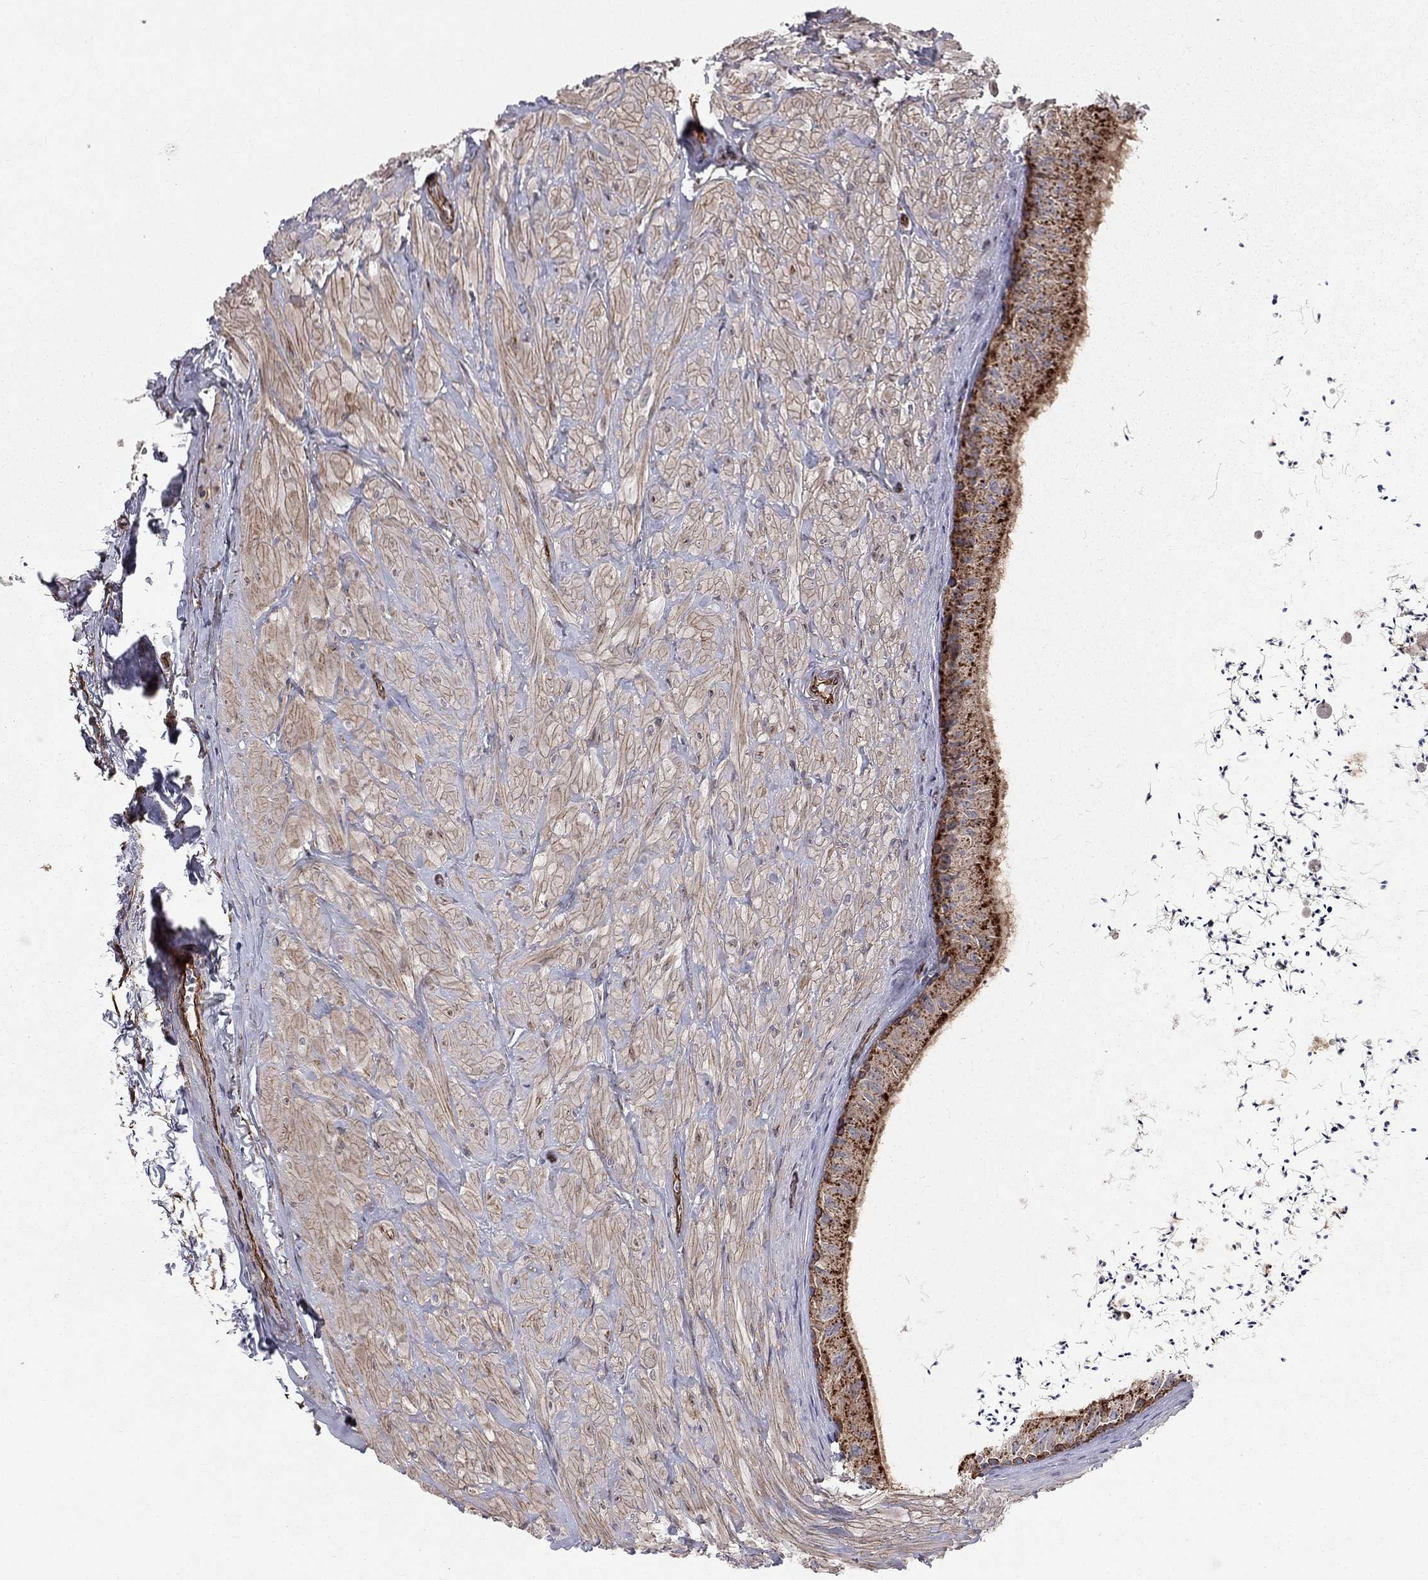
{"staining": {"intensity": "moderate", "quantity": "25%-75%", "location": "cytoplasmic/membranous"}, "tissue": "epididymis", "cell_type": "Glandular cells", "image_type": "normal", "snomed": [{"axis": "morphology", "description": "Normal tissue, NOS"}, {"axis": "topography", "description": "Epididymis"}], "caption": "Protein analysis of unremarkable epididymis displays moderate cytoplasmic/membranous positivity in approximately 25%-75% of glandular cells. (DAB = brown stain, brightfield microscopy at high magnification).", "gene": "RASEF", "patient": {"sex": "male", "age": 32}}